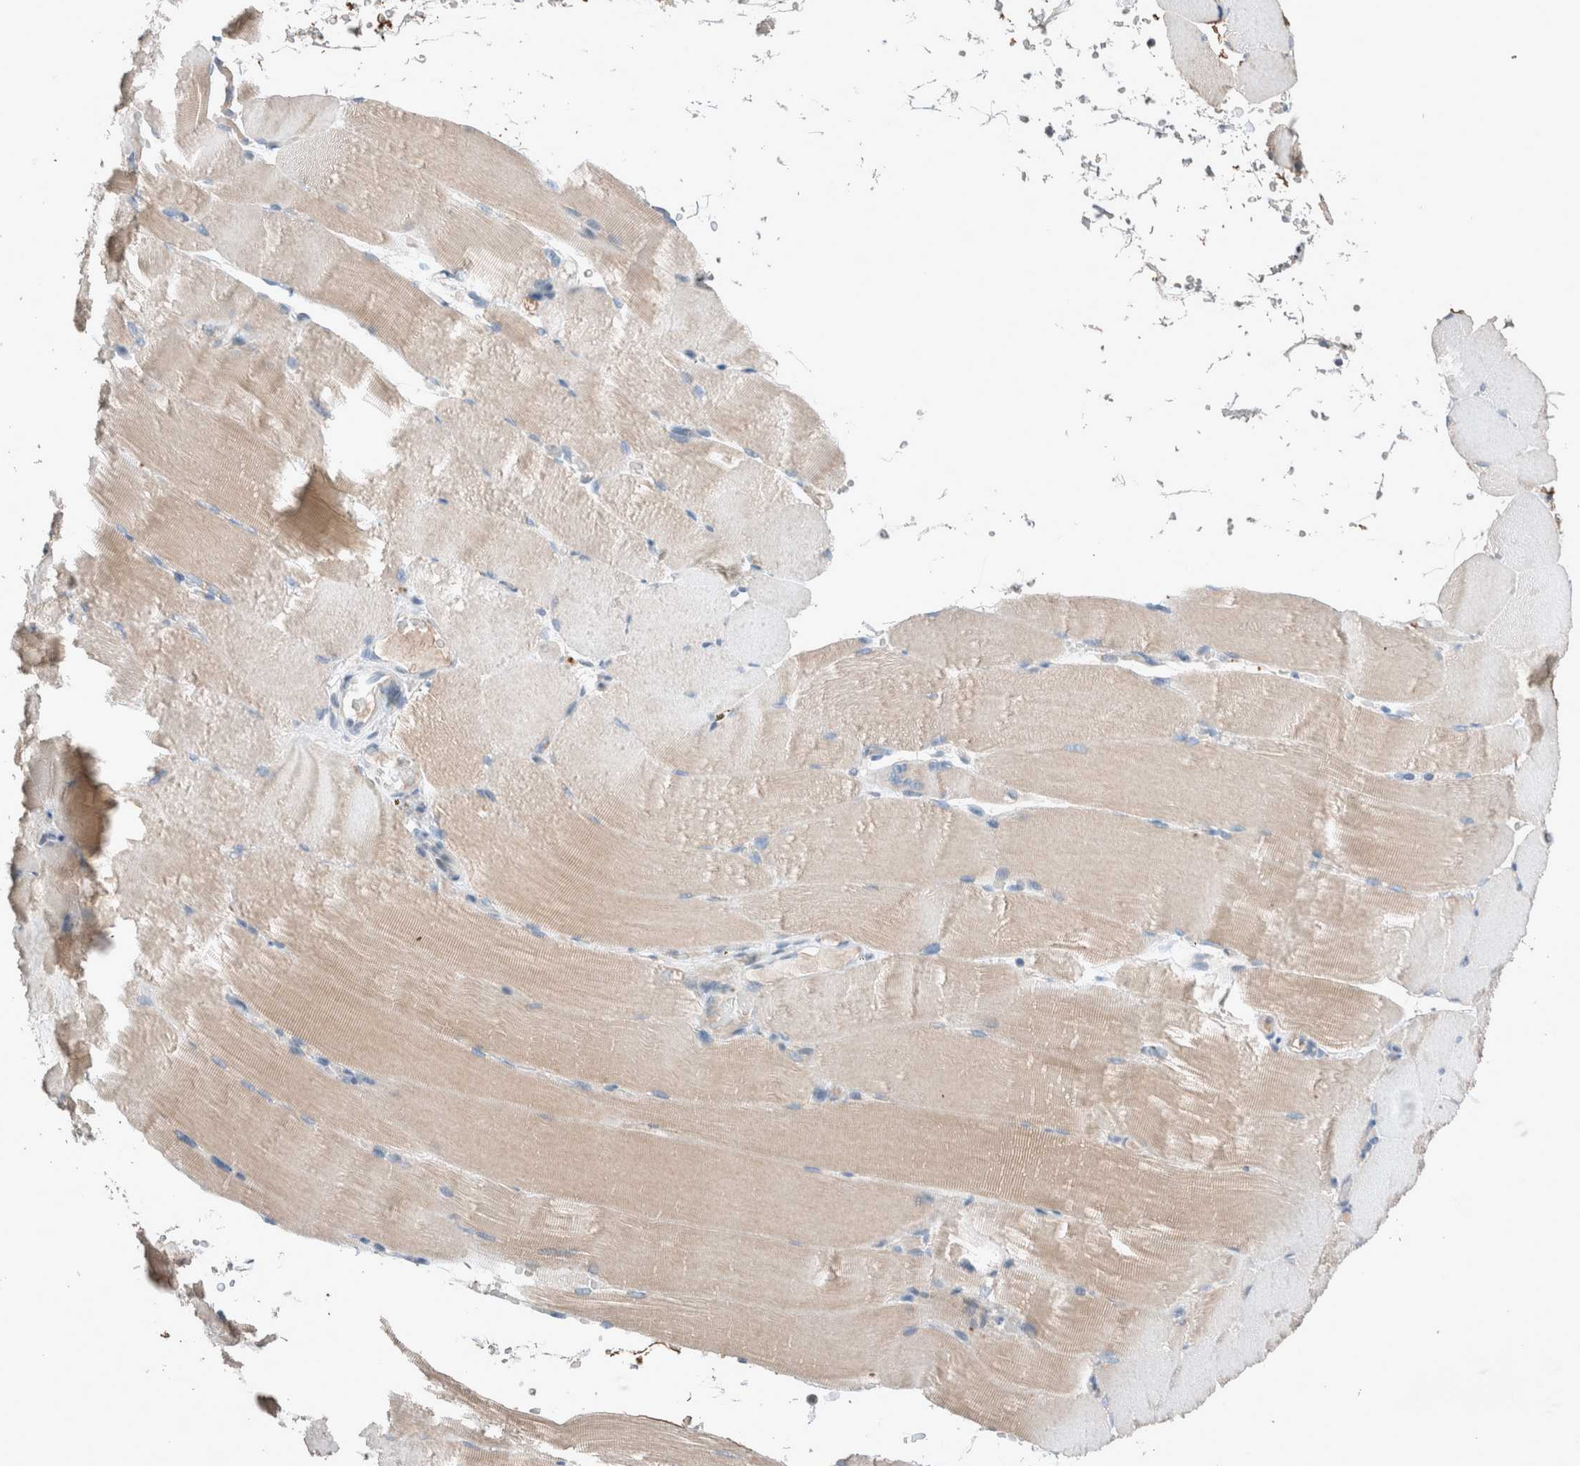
{"staining": {"intensity": "weak", "quantity": "25%-75%", "location": "cytoplasmic/membranous"}, "tissue": "skeletal muscle", "cell_type": "Myocytes", "image_type": "normal", "snomed": [{"axis": "morphology", "description": "Normal tissue, NOS"}, {"axis": "topography", "description": "Skeletal muscle"}, {"axis": "topography", "description": "Parathyroid gland"}], "caption": "Human skeletal muscle stained with a brown dye demonstrates weak cytoplasmic/membranous positive expression in about 25%-75% of myocytes.", "gene": "UGCG", "patient": {"sex": "female", "age": 37}}